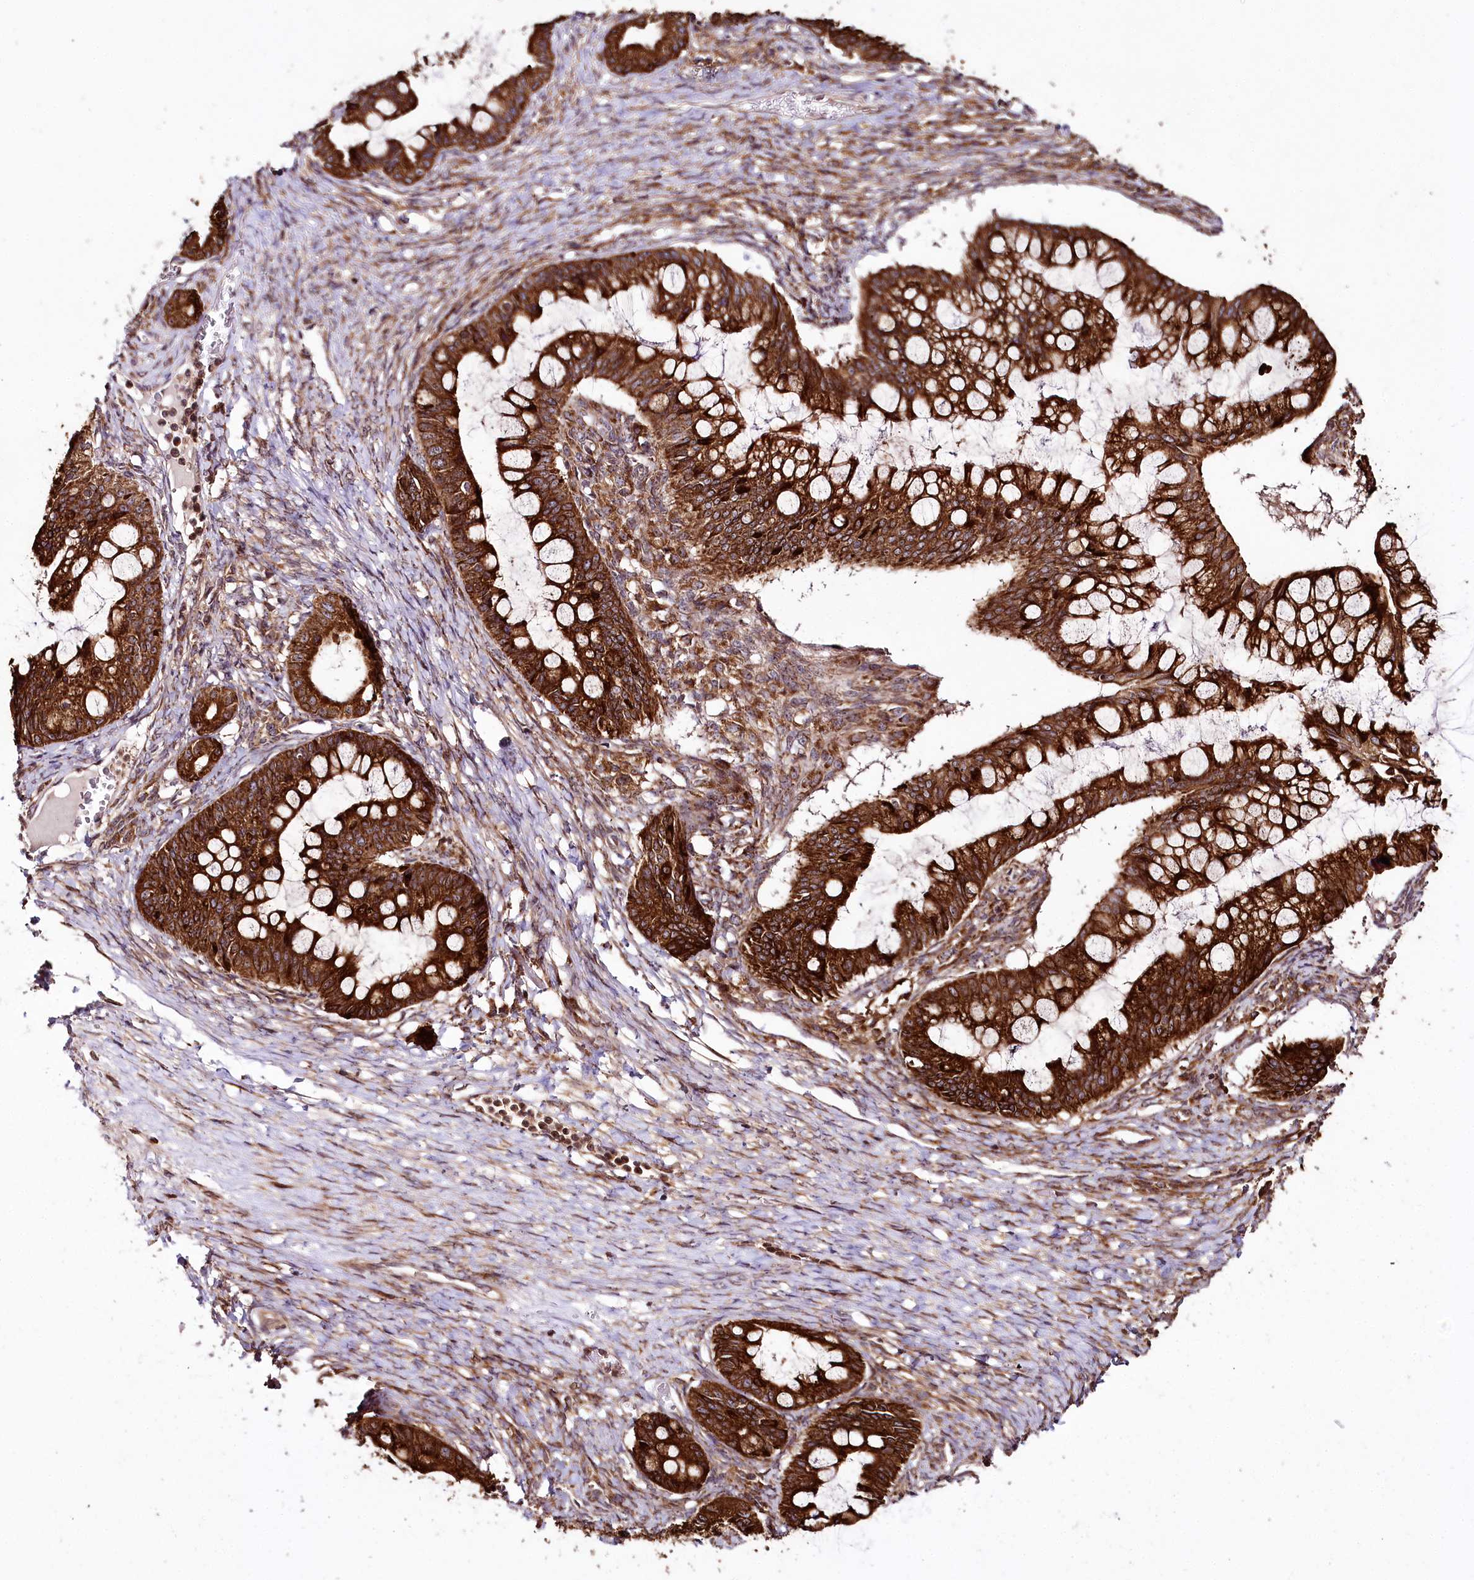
{"staining": {"intensity": "strong", "quantity": ">75%", "location": "cytoplasmic/membranous"}, "tissue": "ovarian cancer", "cell_type": "Tumor cells", "image_type": "cancer", "snomed": [{"axis": "morphology", "description": "Cystadenocarcinoma, mucinous, NOS"}, {"axis": "topography", "description": "Ovary"}], "caption": "Ovarian cancer (mucinous cystadenocarcinoma) was stained to show a protein in brown. There is high levels of strong cytoplasmic/membranous positivity in about >75% of tumor cells.", "gene": "RAB7A", "patient": {"sex": "female", "age": 73}}